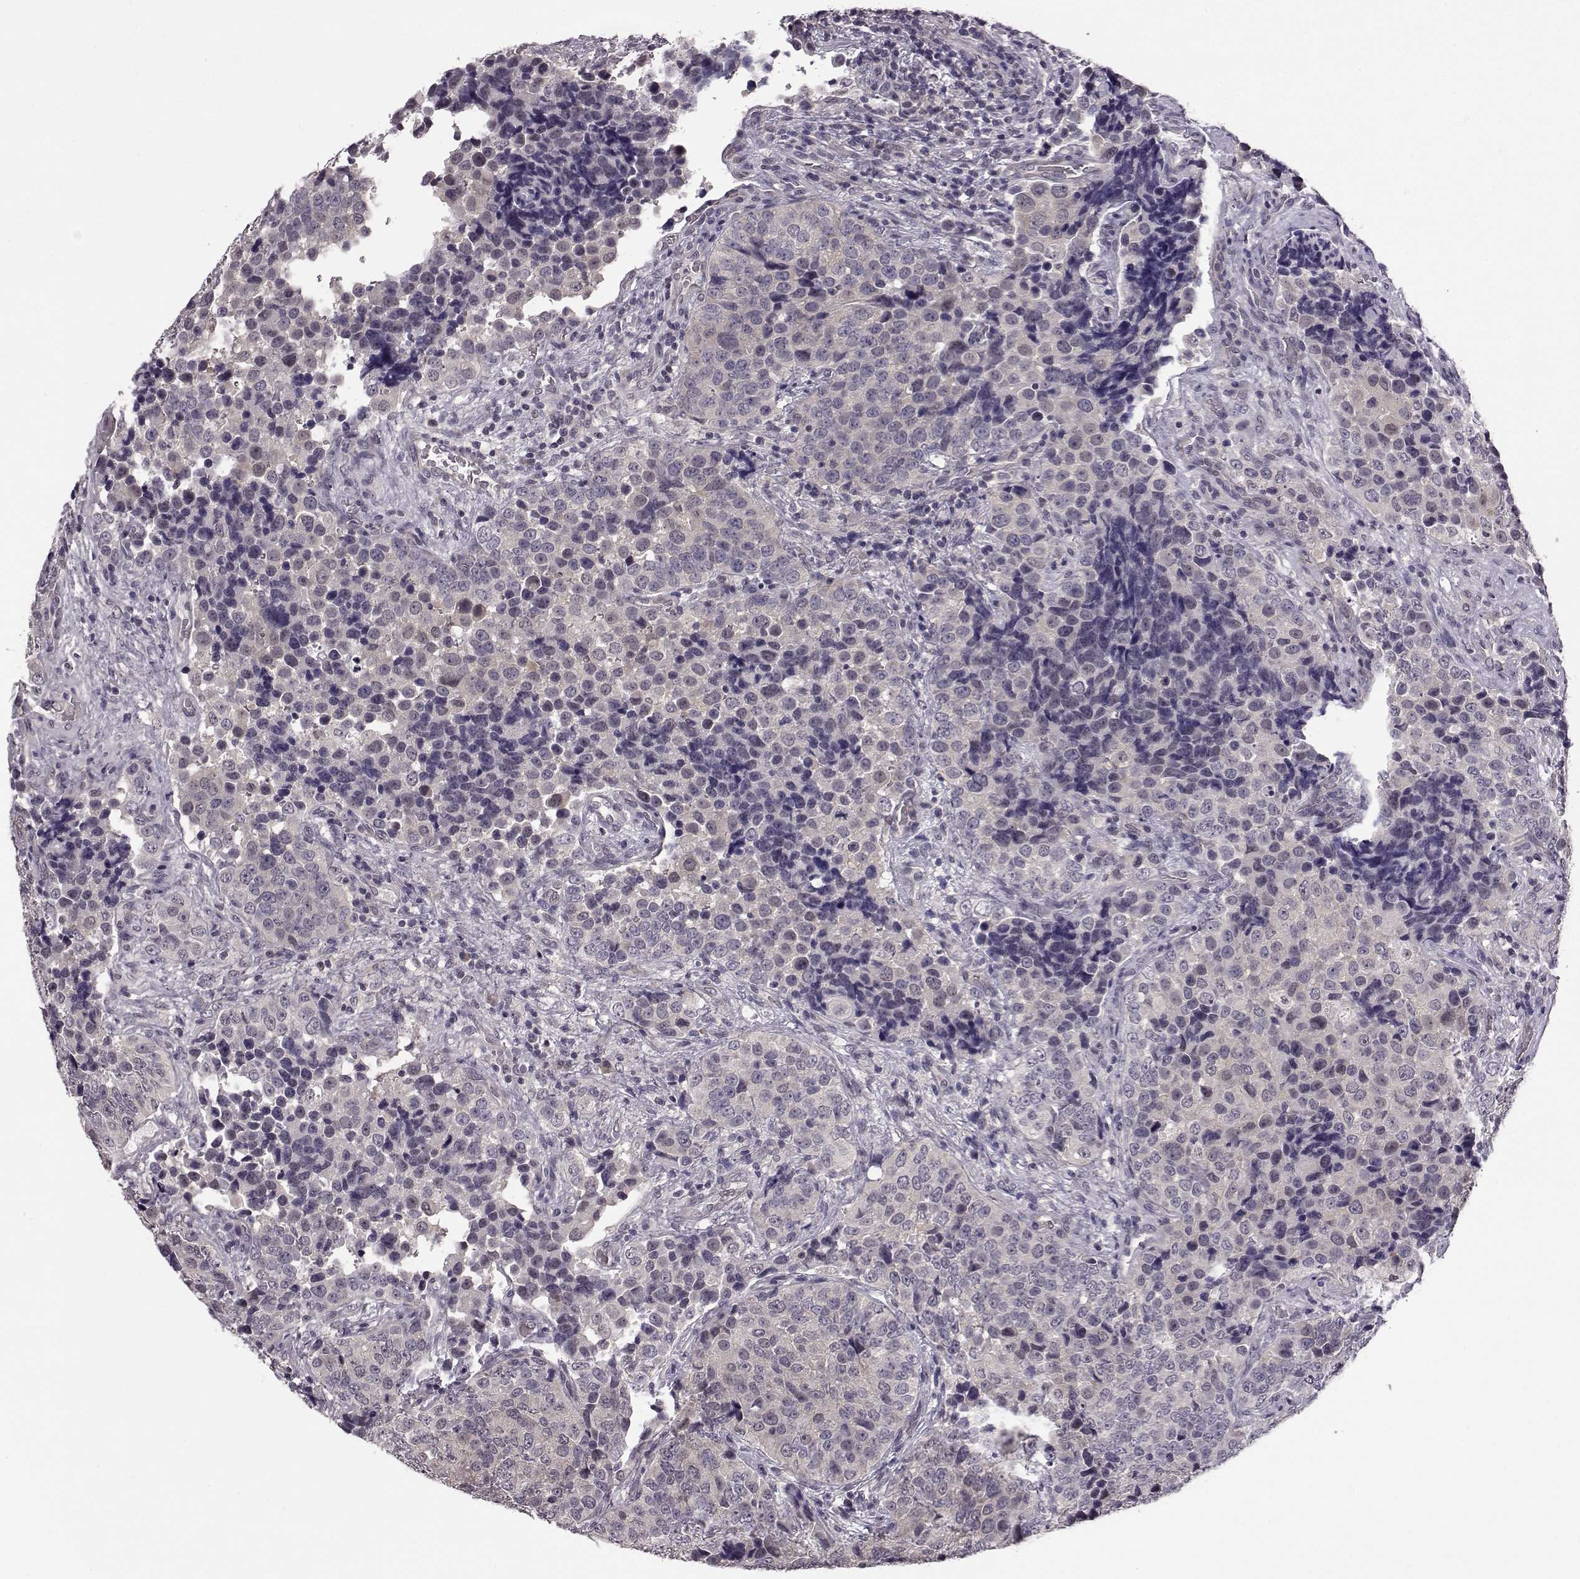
{"staining": {"intensity": "negative", "quantity": "none", "location": "none"}, "tissue": "urothelial cancer", "cell_type": "Tumor cells", "image_type": "cancer", "snomed": [{"axis": "morphology", "description": "Urothelial carcinoma, NOS"}, {"axis": "topography", "description": "Urinary bladder"}], "caption": "Histopathology image shows no protein expression in tumor cells of urothelial cancer tissue. Nuclei are stained in blue.", "gene": "C10orf62", "patient": {"sex": "male", "age": 52}}